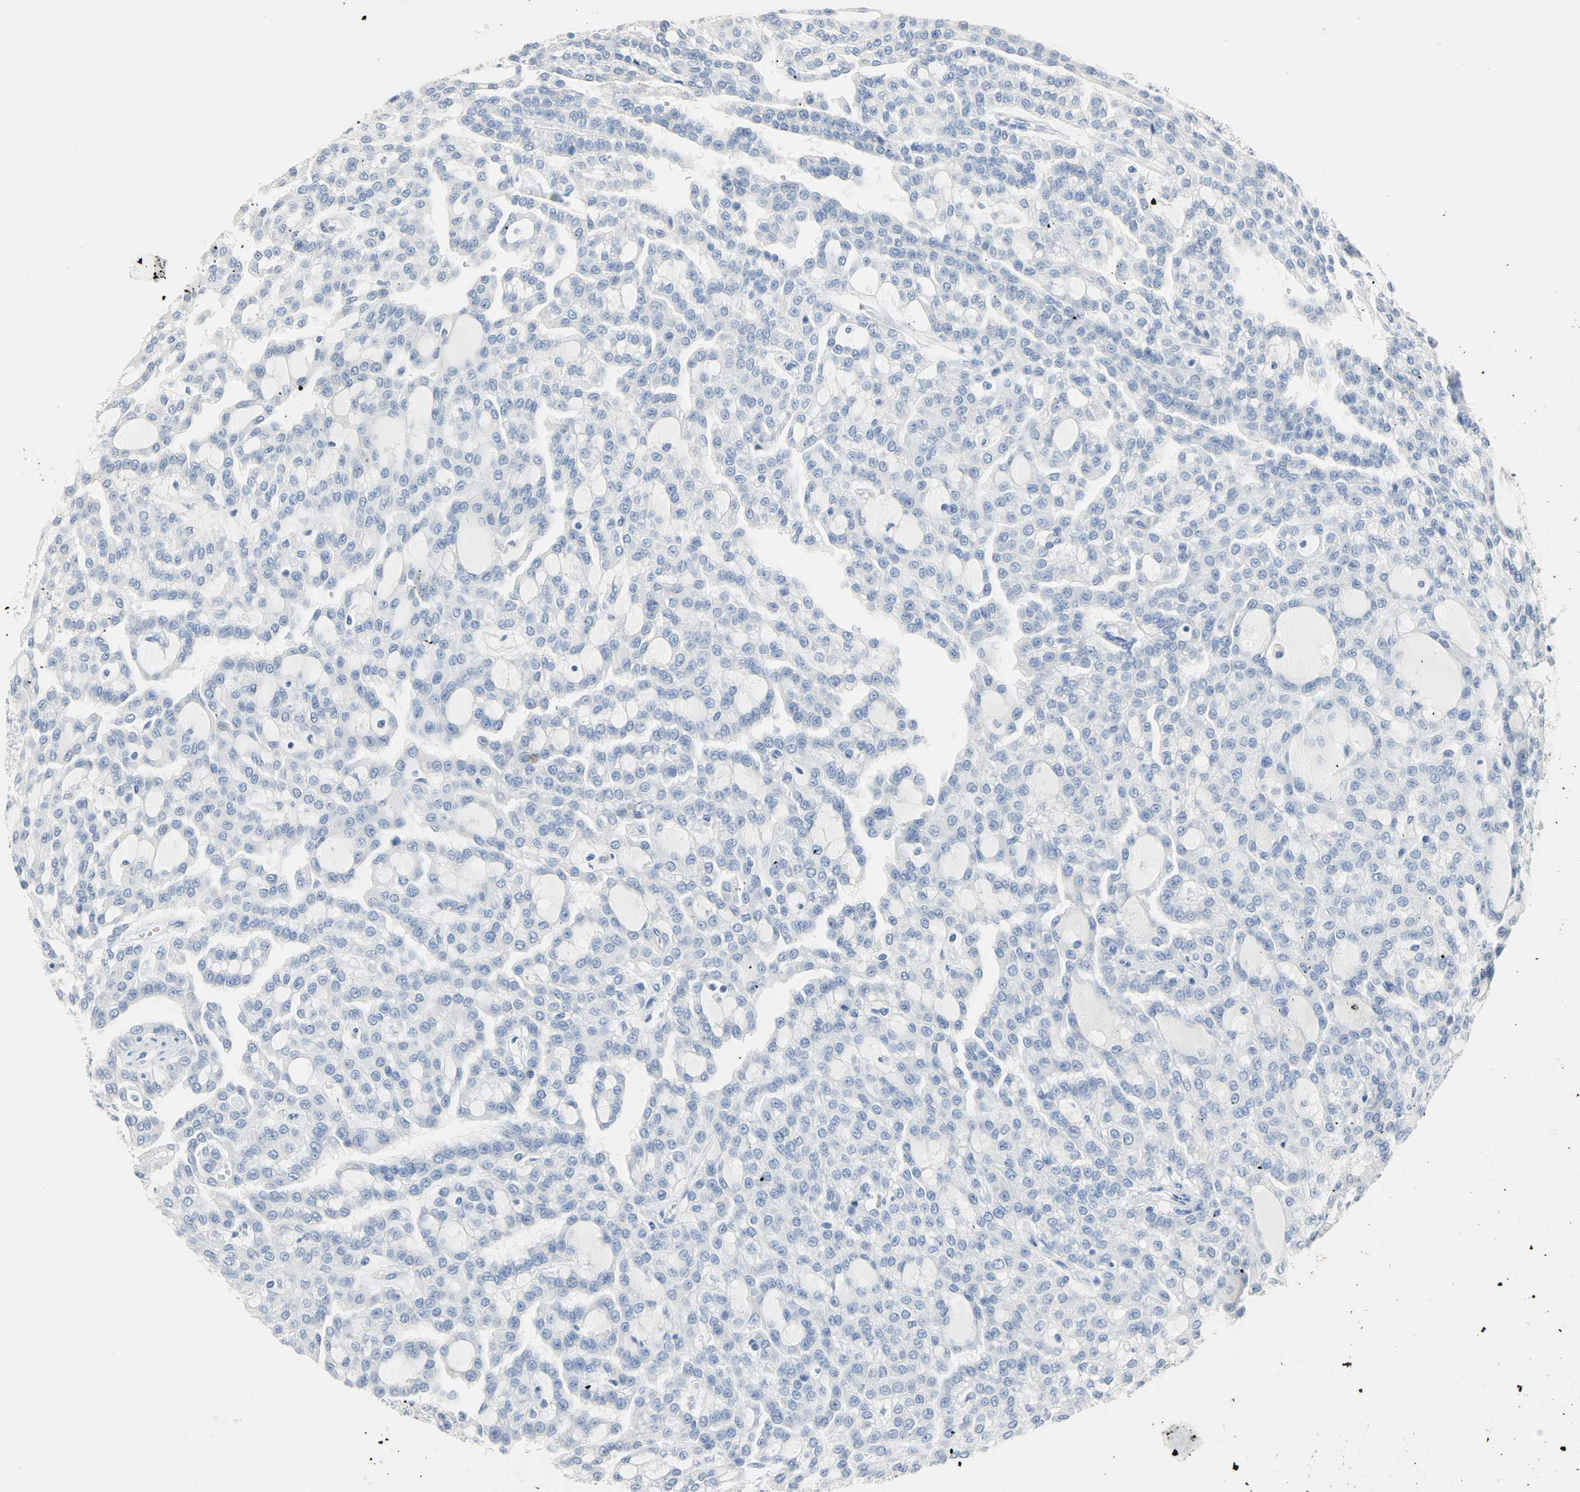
{"staining": {"intensity": "negative", "quantity": "none", "location": "none"}, "tissue": "renal cancer", "cell_type": "Tumor cells", "image_type": "cancer", "snomed": [{"axis": "morphology", "description": "Adenocarcinoma, NOS"}, {"axis": "topography", "description": "Kidney"}], "caption": "Immunohistochemistry (IHC) of human adenocarcinoma (renal) displays no expression in tumor cells.", "gene": "CA3", "patient": {"sex": "male", "age": 63}}